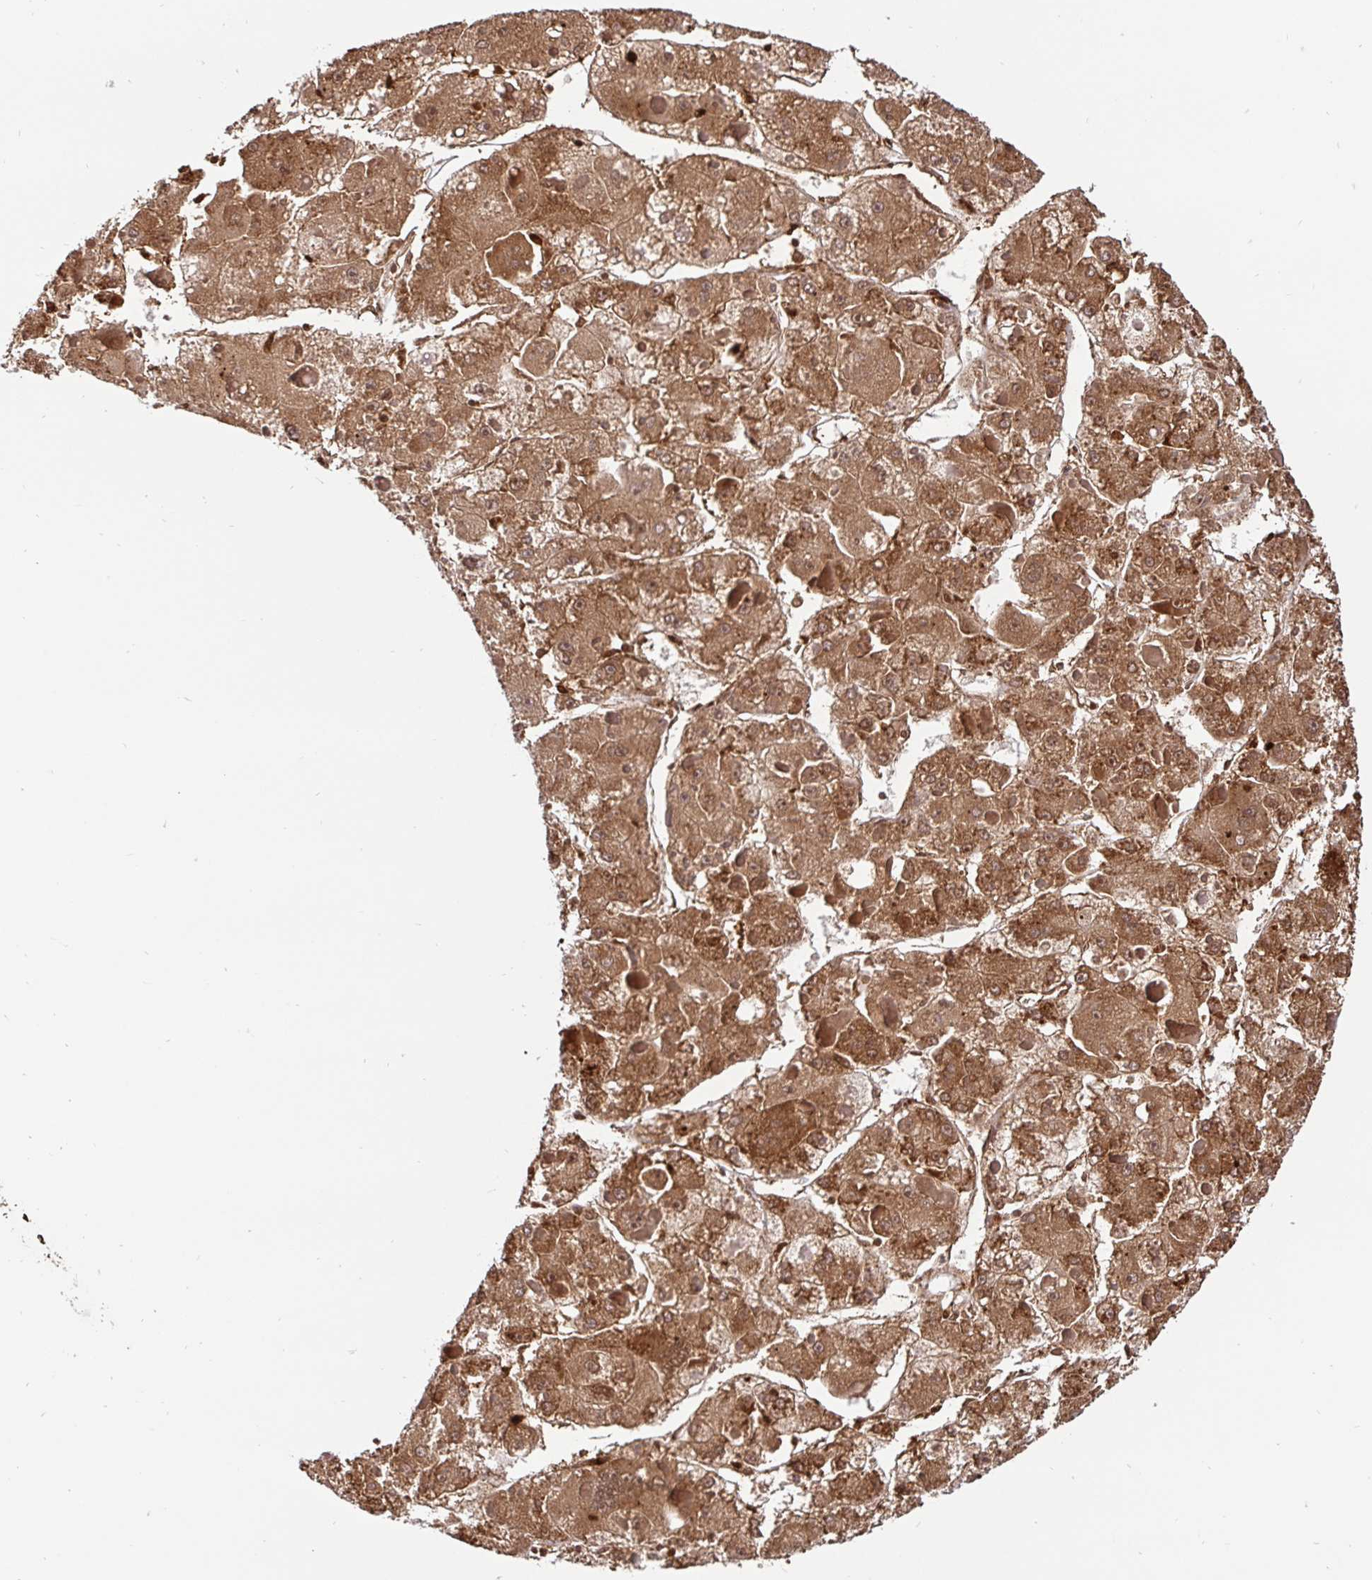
{"staining": {"intensity": "moderate", "quantity": ">75%", "location": "cytoplasmic/membranous,nuclear"}, "tissue": "liver cancer", "cell_type": "Tumor cells", "image_type": "cancer", "snomed": [{"axis": "morphology", "description": "Carcinoma, Hepatocellular, NOS"}, {"axis": "topography", "description": "Liver"}], "caption": "IHC micrograph of liver cancer stained for a protein (brown), which demonstrates medium levels of moderate cytoplasmic/membranous and nuclear expression in approximately >75% of tumor cells.", "gene": "ANXA2", "patient": {"sex": "female", "age": 73}}